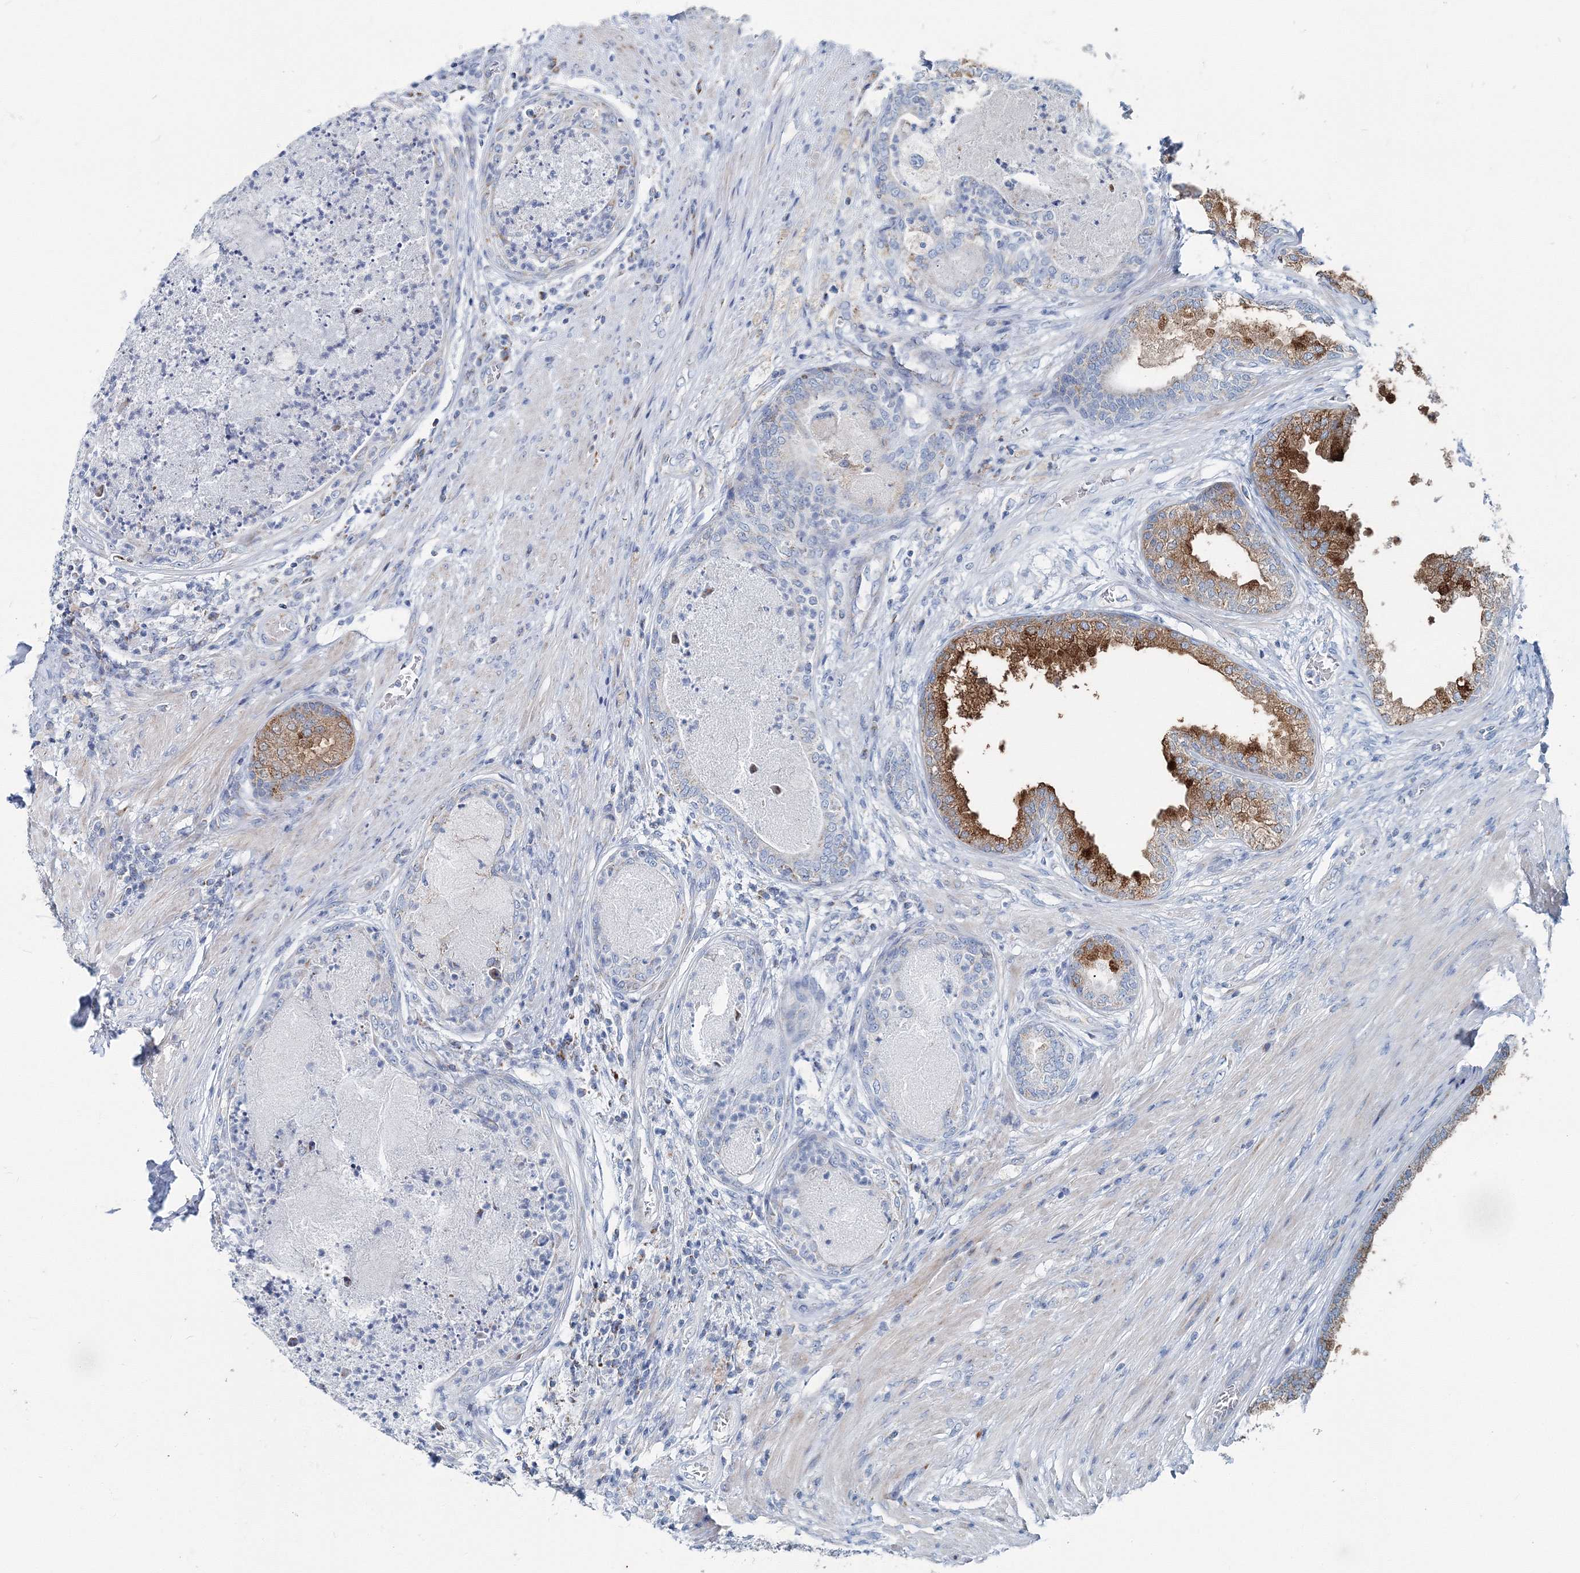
{"staining": {"intensity": "strong", "quantity": "25%-75%", "location": "cytoplasmic/membranous"}, "tissue": "prostate", "cell_type": "Glandular cells", "image_type": "normal", "snomed": [{"axis": "morphology", "description": "Normal tissue, NOS"}, {"axis": "topography", "description": "Prostate"}], "caption": "Immunohistochemistry micrograph of benign prostate: prostate stained using IHC reveals high levels of strong protein expression localized specifically in the cytoplasmic/membranous of glandular cells, appearing as a cytoplasmic/membranous brown color.", "gene": "GABARAPL2", "patient": {"sex": "male", "age": 76}}